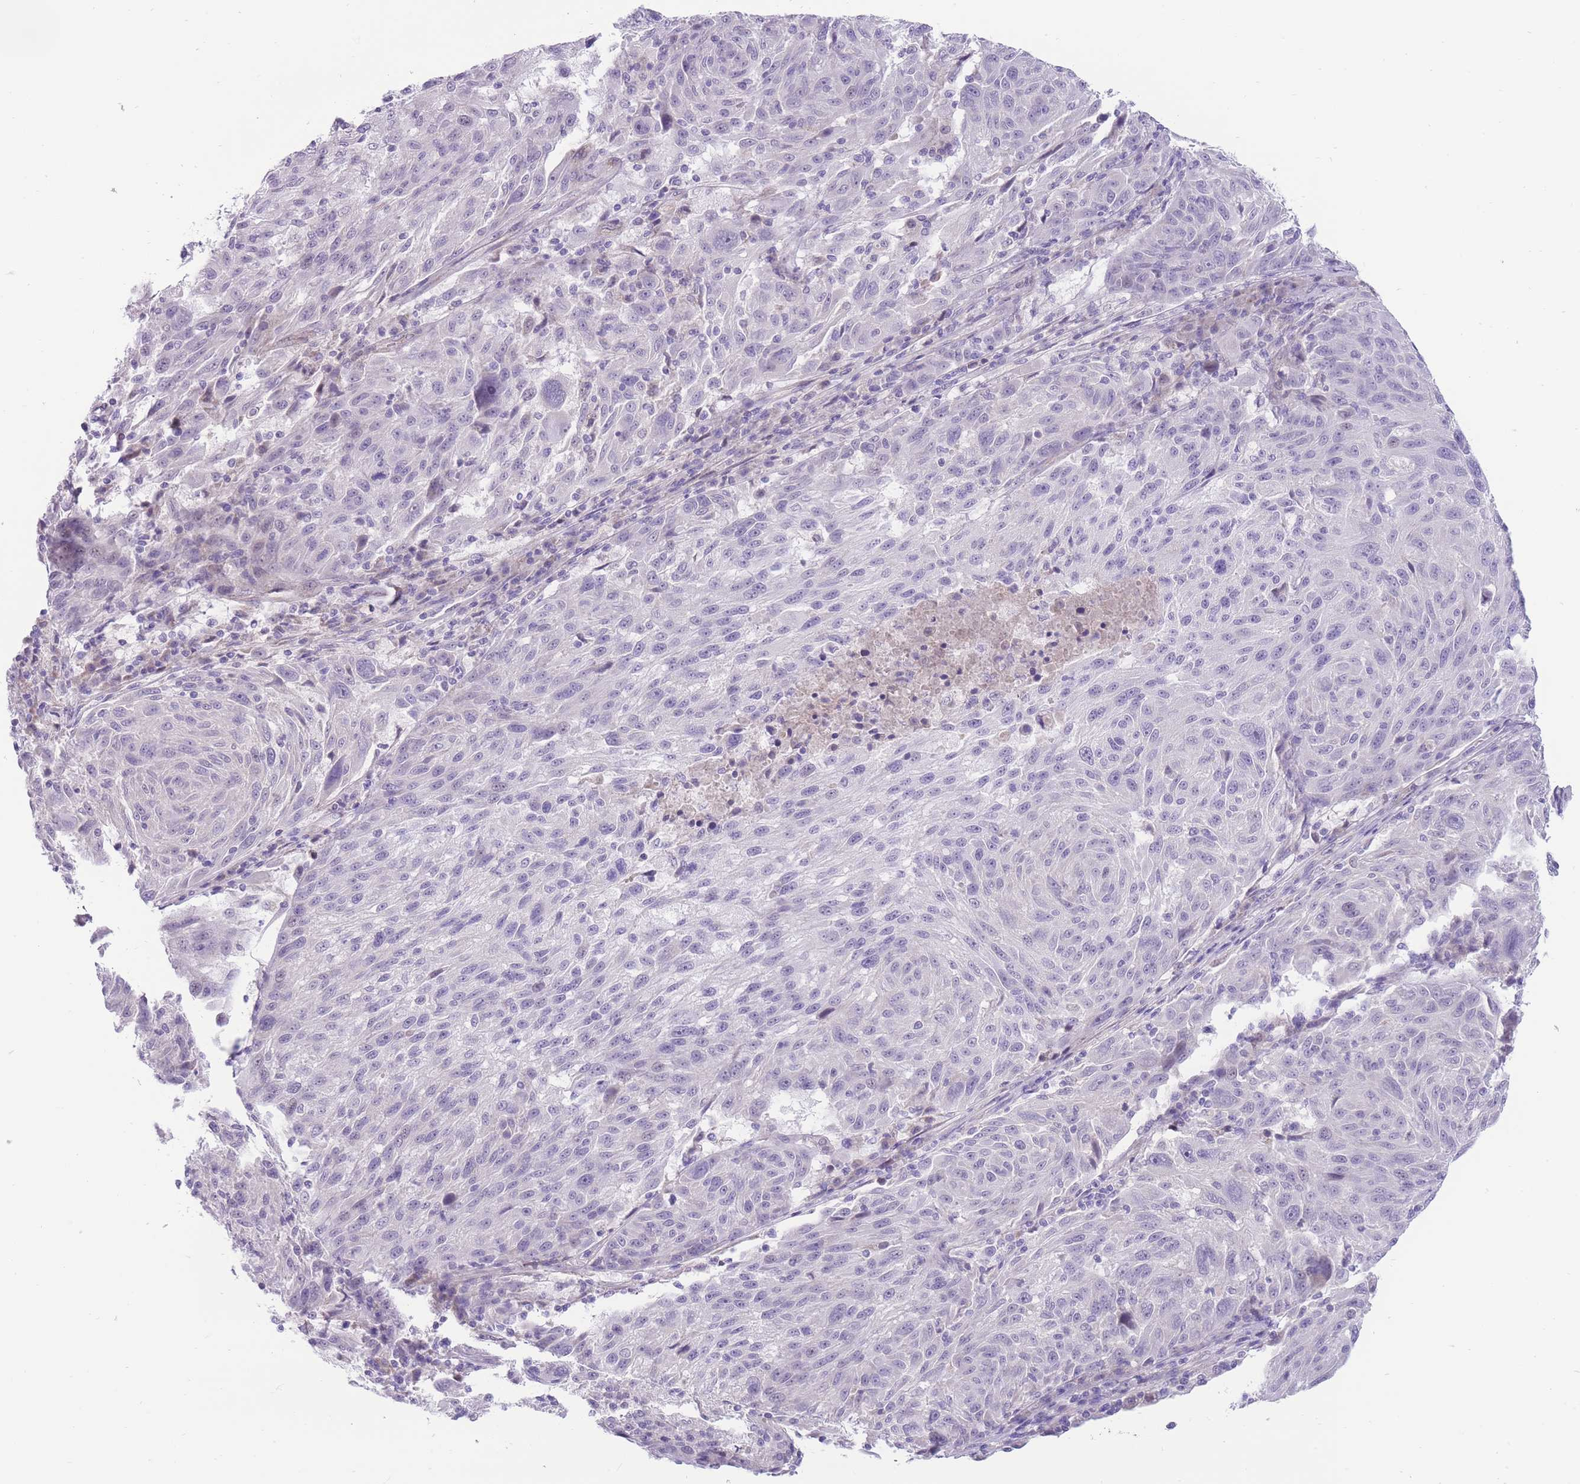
{"staining": {"intensity": "negative", "quantity": "none", "location": "none"}, "tissue": "melanoma", "cell_type": "Tumor cells", "image_type": "cancer", "snomed": [{"axis": "morphology", "description": "Malignant melanoma, NOS"}, {"axis": "topography", "description": "Skin"}], "caption": "Immunohistochemistry micrograph of neoplastic tissue: human melanoma stained with DAB demonstrates no significant protein expression in tumor cells.", "gene": "ERICH4", "patient": {"sex": "male", "age": 53}}